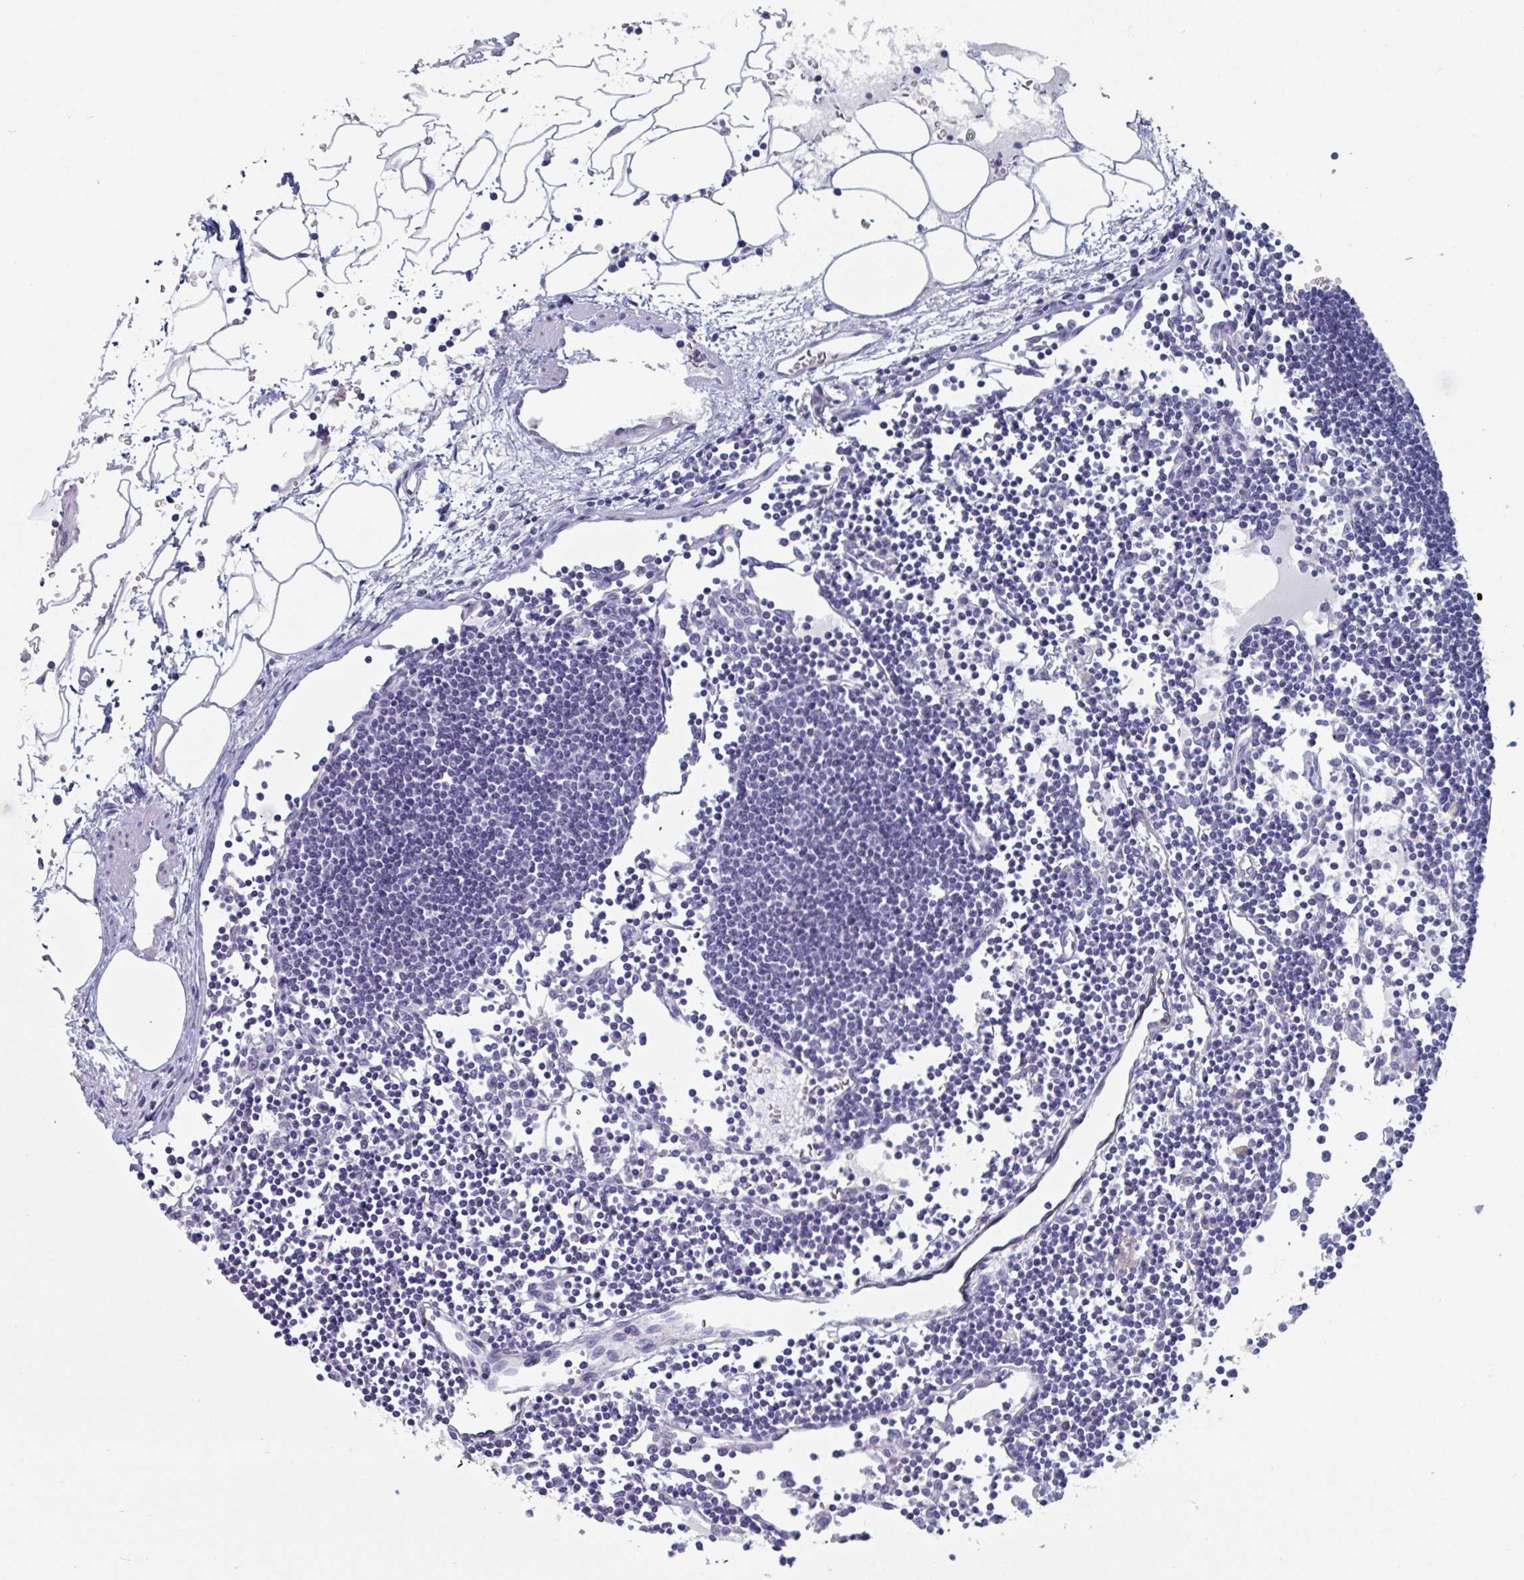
{"staining": {"intensity": "negative", "quantity": "none", "location": "none"}, "tissue": "lymph node", "cell_type": "Germinal center cells", "image_type": "normal", "snomed": [{"axis": "morphology", "description": "Normal tissue, NOS"}, {"axis": "topography", "description": "Lymph node"}], "caption": "Immunohistochemistry of normal human lymph node exhibits no positivity in germinal center cells. The staining was performed using DAB to visualize the protein expression in brown, while the nuclei were stained in blue with hematoxylin (Magnification: 20x).", "gene": "ABHD16A", "patient": {"sex": "female", "age": 65}}